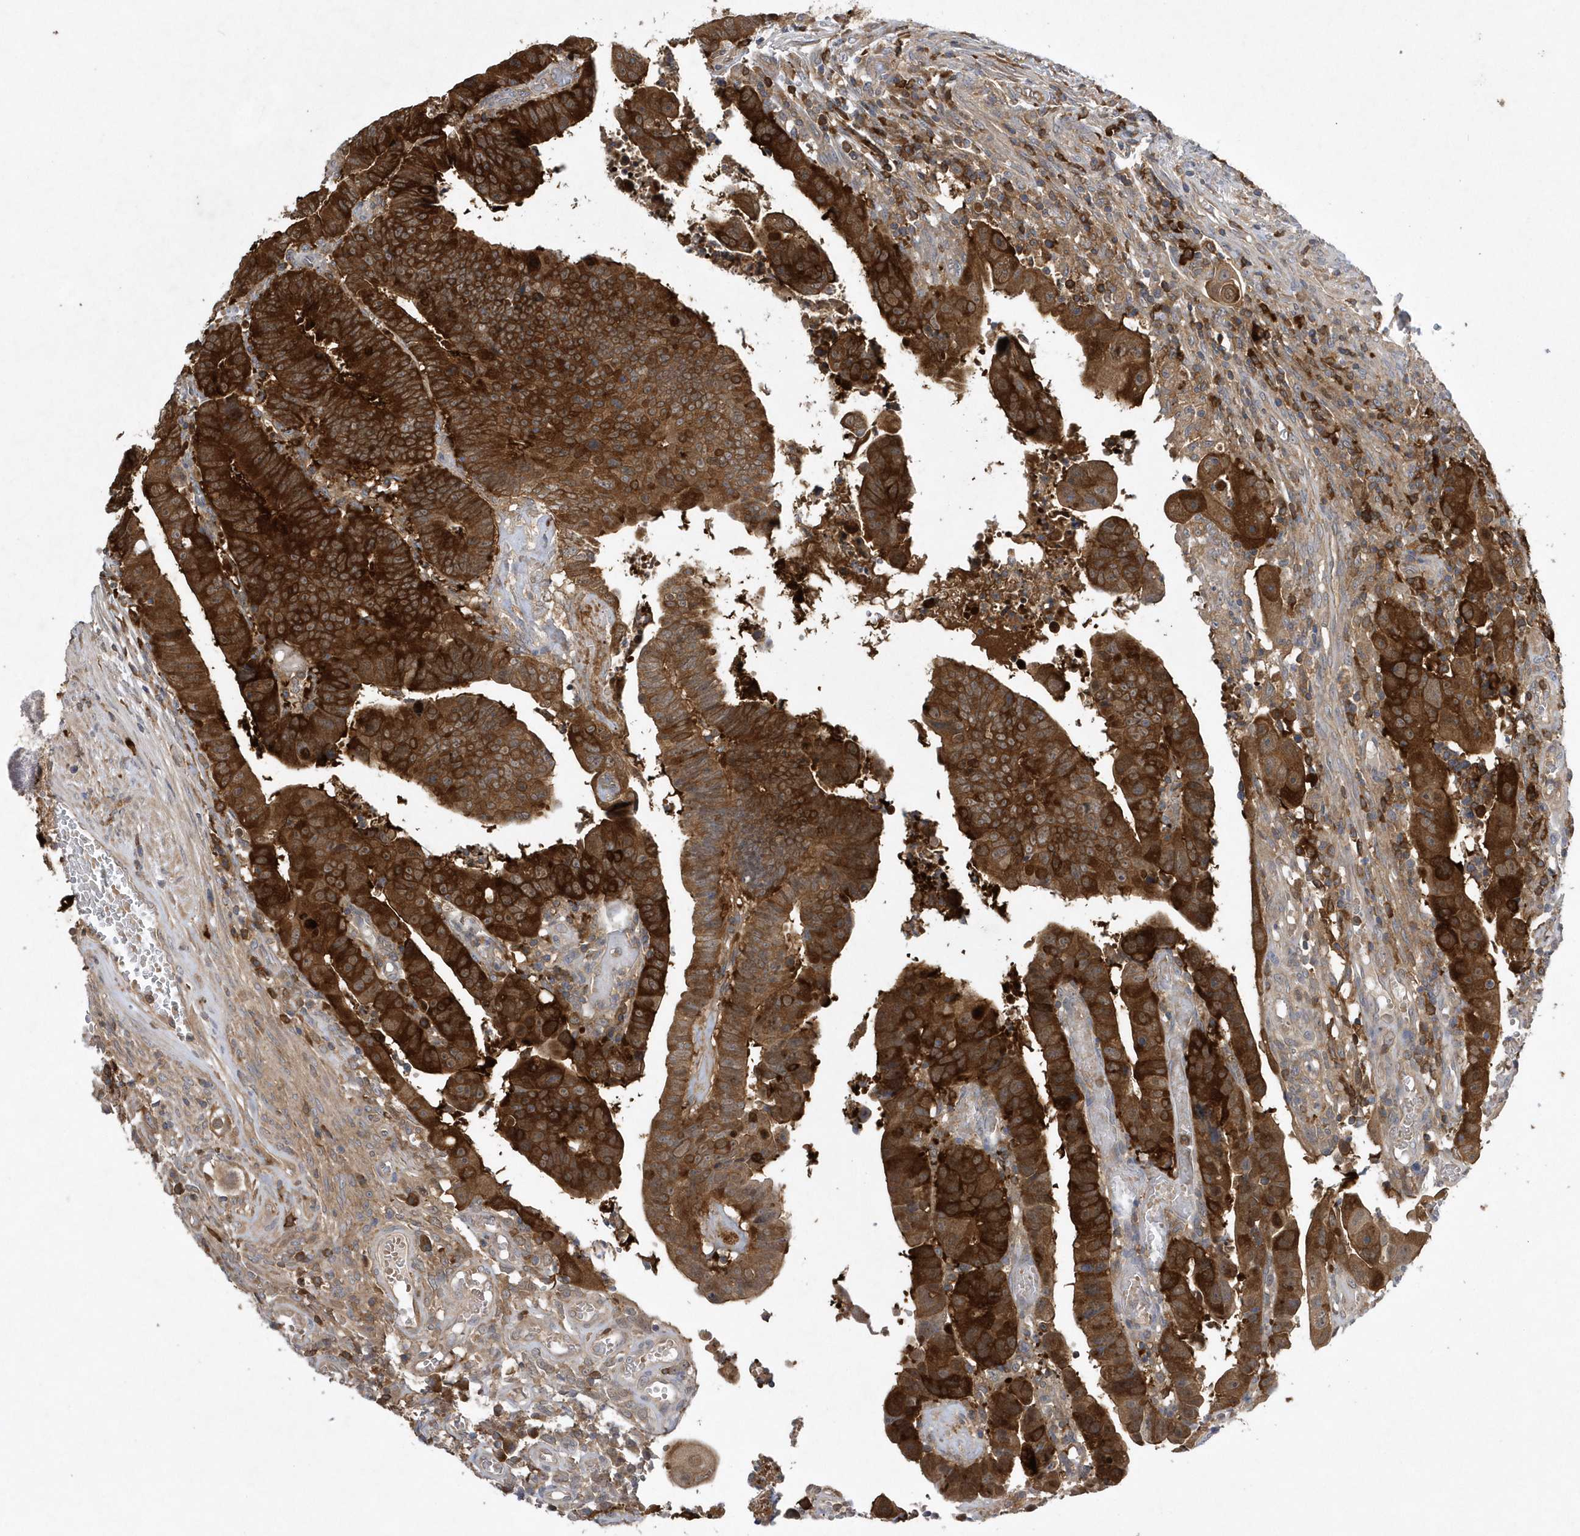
{"staining": {"intensity": "strong", "quantity": ">75%", "location": "cytoplasmic/membranous"}, "tissue": "colorectal cancer", "cell_type": "Tumor cells", "image_type": "cancer", "snomed": [{"axis": "morphology", "description": "Normal tissue, NOS"}, {"axis": "morphology", "description": "Adenocarcinoma, NOS"}, {"axis": "topography", "description": "Rectum"}], "caption": "Brown immunohistochemical staining in colorectal cancer reveals strong cytoplasmic/membranous staining in about >75% of tumor cells. (DAB (3,3'-diaminobenzidine) = brown stain, brightfield microscopy at high magnification).", "gene": "PAICS", "patient": {"sex": "female", "age": 65}}